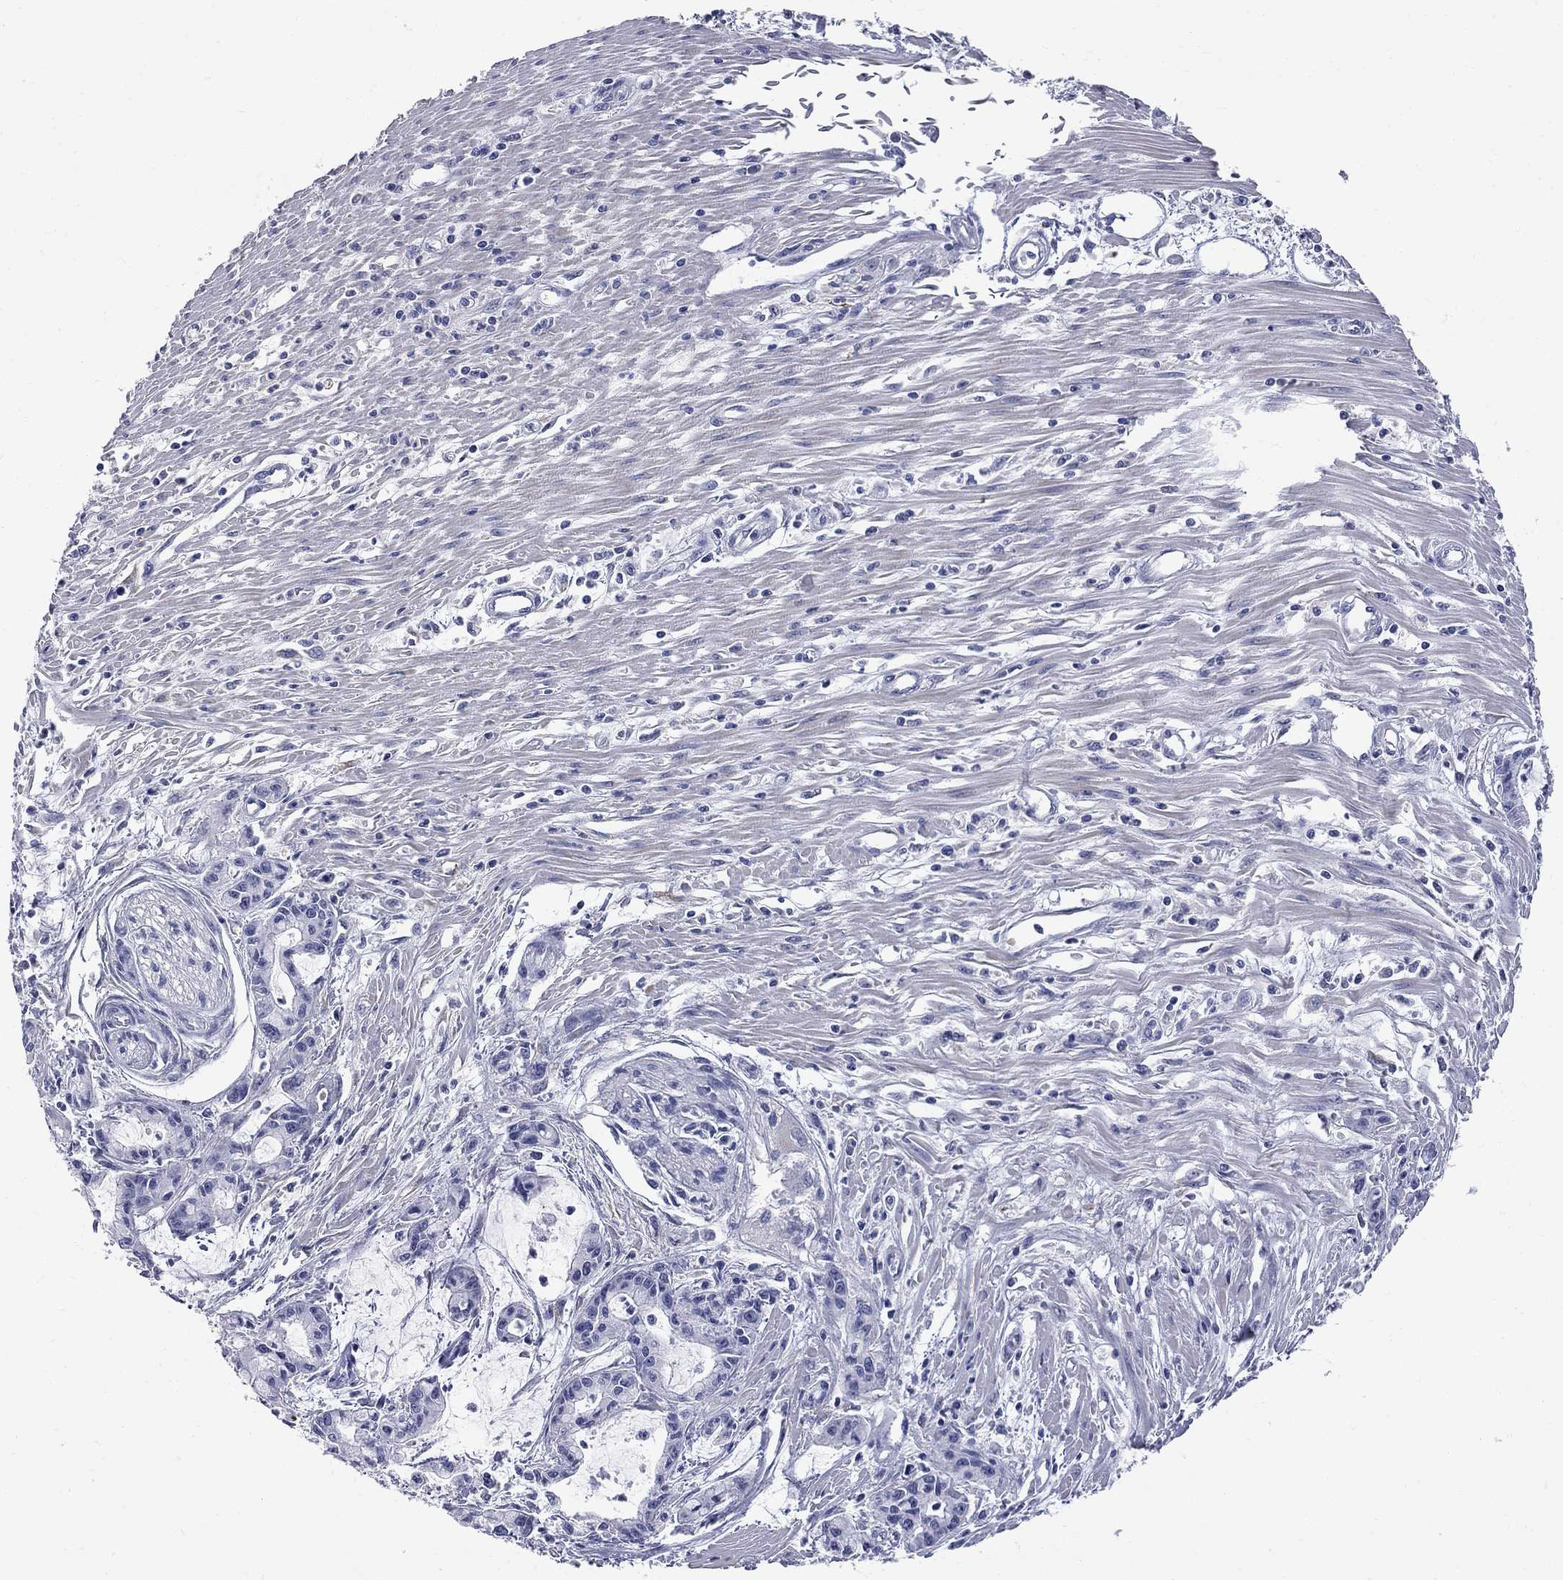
{"staining": {"intensity": "negative", "quantity": "none", "location": "none"}, "tissue": "pancreatic cancer", "cell_type": "Tumor cells", "image_type": "cancer", "snomed": [{"axis": "morphology", "description": "Adenocarcinoma, NOS"}, {"axis": "topography", "description": "Pancreas"}], "caption": "IHC image of human pancreatic cancer (adenocarcinoma) stained for a protein (brown), which demonstrates no staining in tumor cells.", "gene": "FAM221B", "patient": {"sex": "male", "age": 48}}